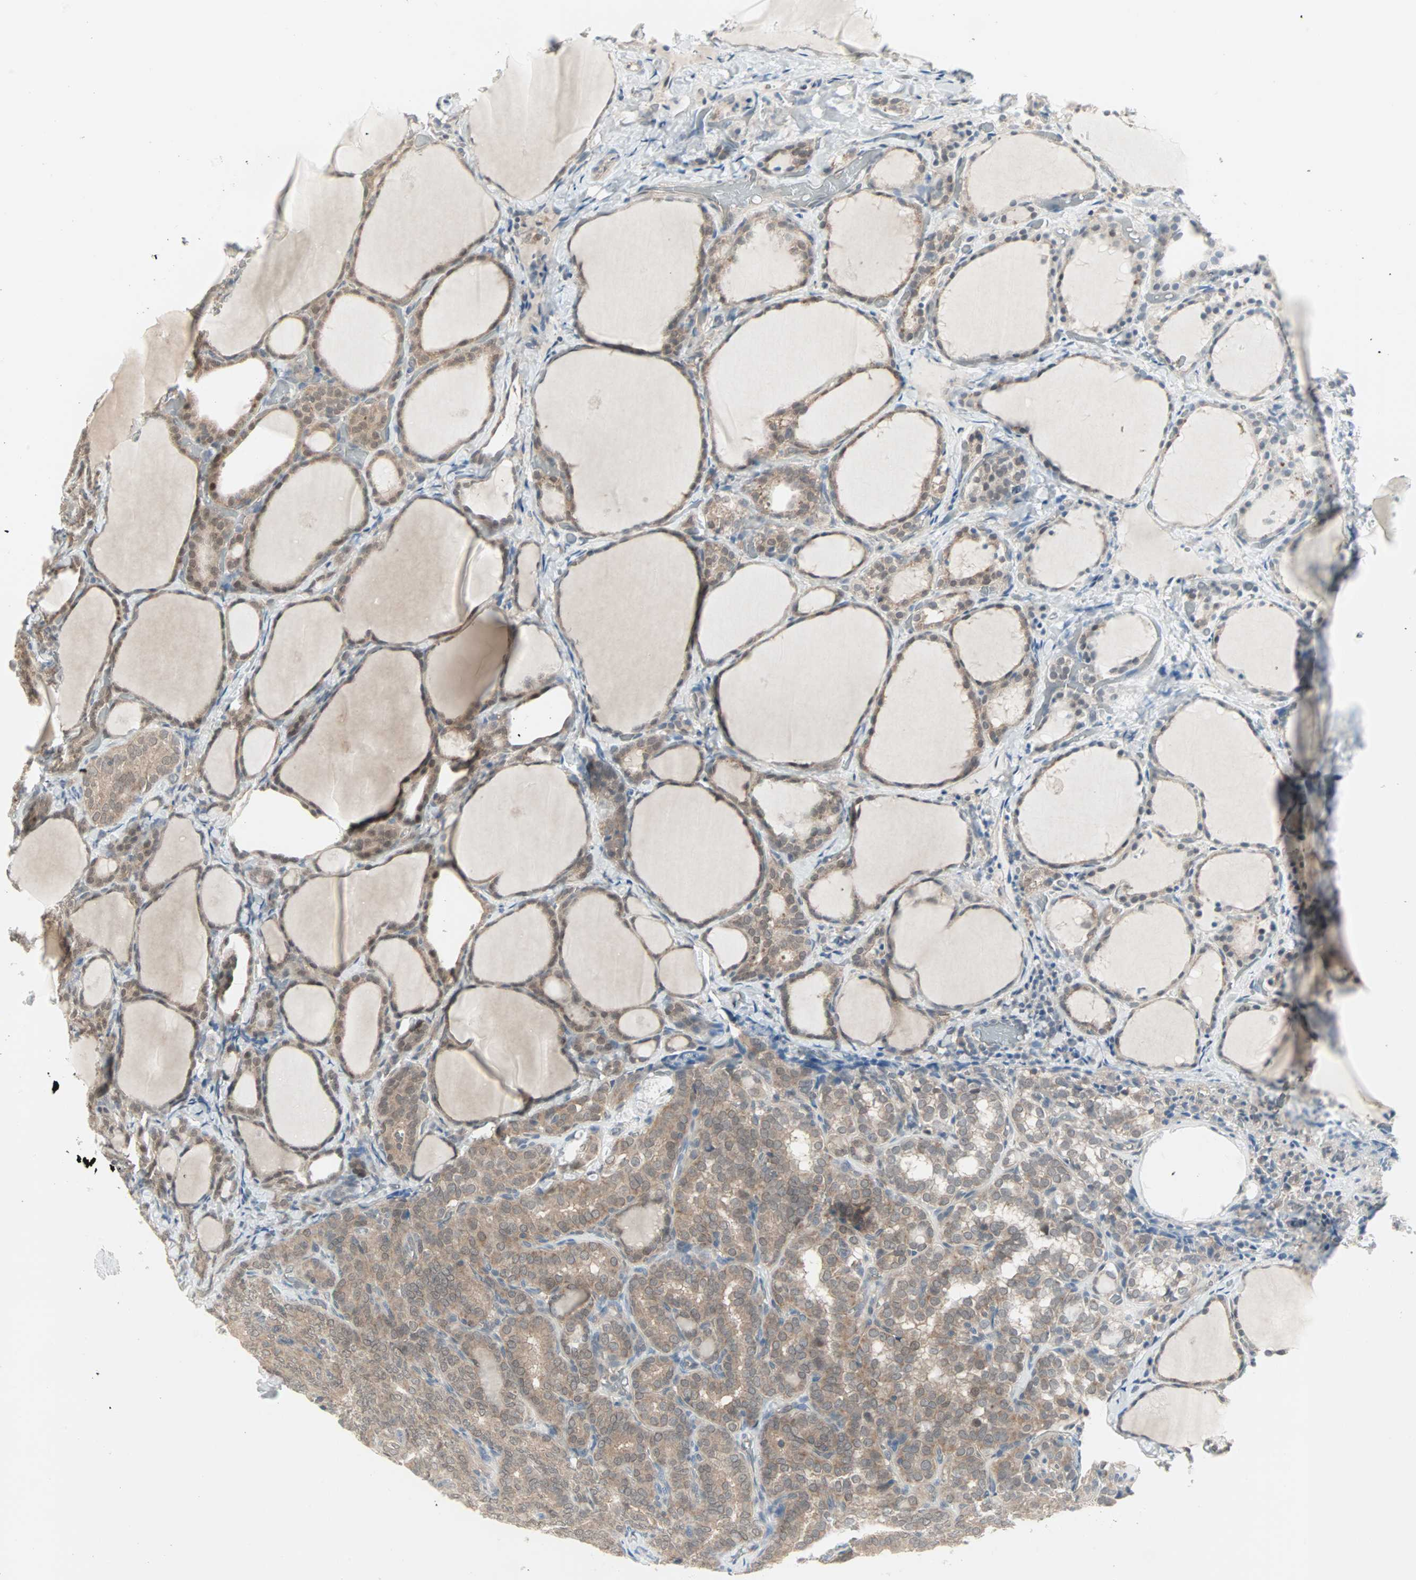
{"staining": {"intensity": "weak", "quantity": ">75%", "location": "cytoplasmic/membranous"}, "tissue": "thyroid cancer", "cell_type": "Tumor cells", "image_type": "cancer", "snomed": [{"axis": "morphology", "description": "Normal tissue, NOS"}, {"axis": "morphology", "description": "Papillary adenocarcinoma, NOS"}, {"axis": "topography", "description": "Thyroid gland"}], "caption": "IHC histopathology image of human thyroid papillary adenocarcinoma stained for a protein (brown), which reveals low levels of weak cytoplasmic/membranous positivity in about >75% of tumor cells.", "gene": "PTPA", "patient": {"sex": "female", "age": 30}}